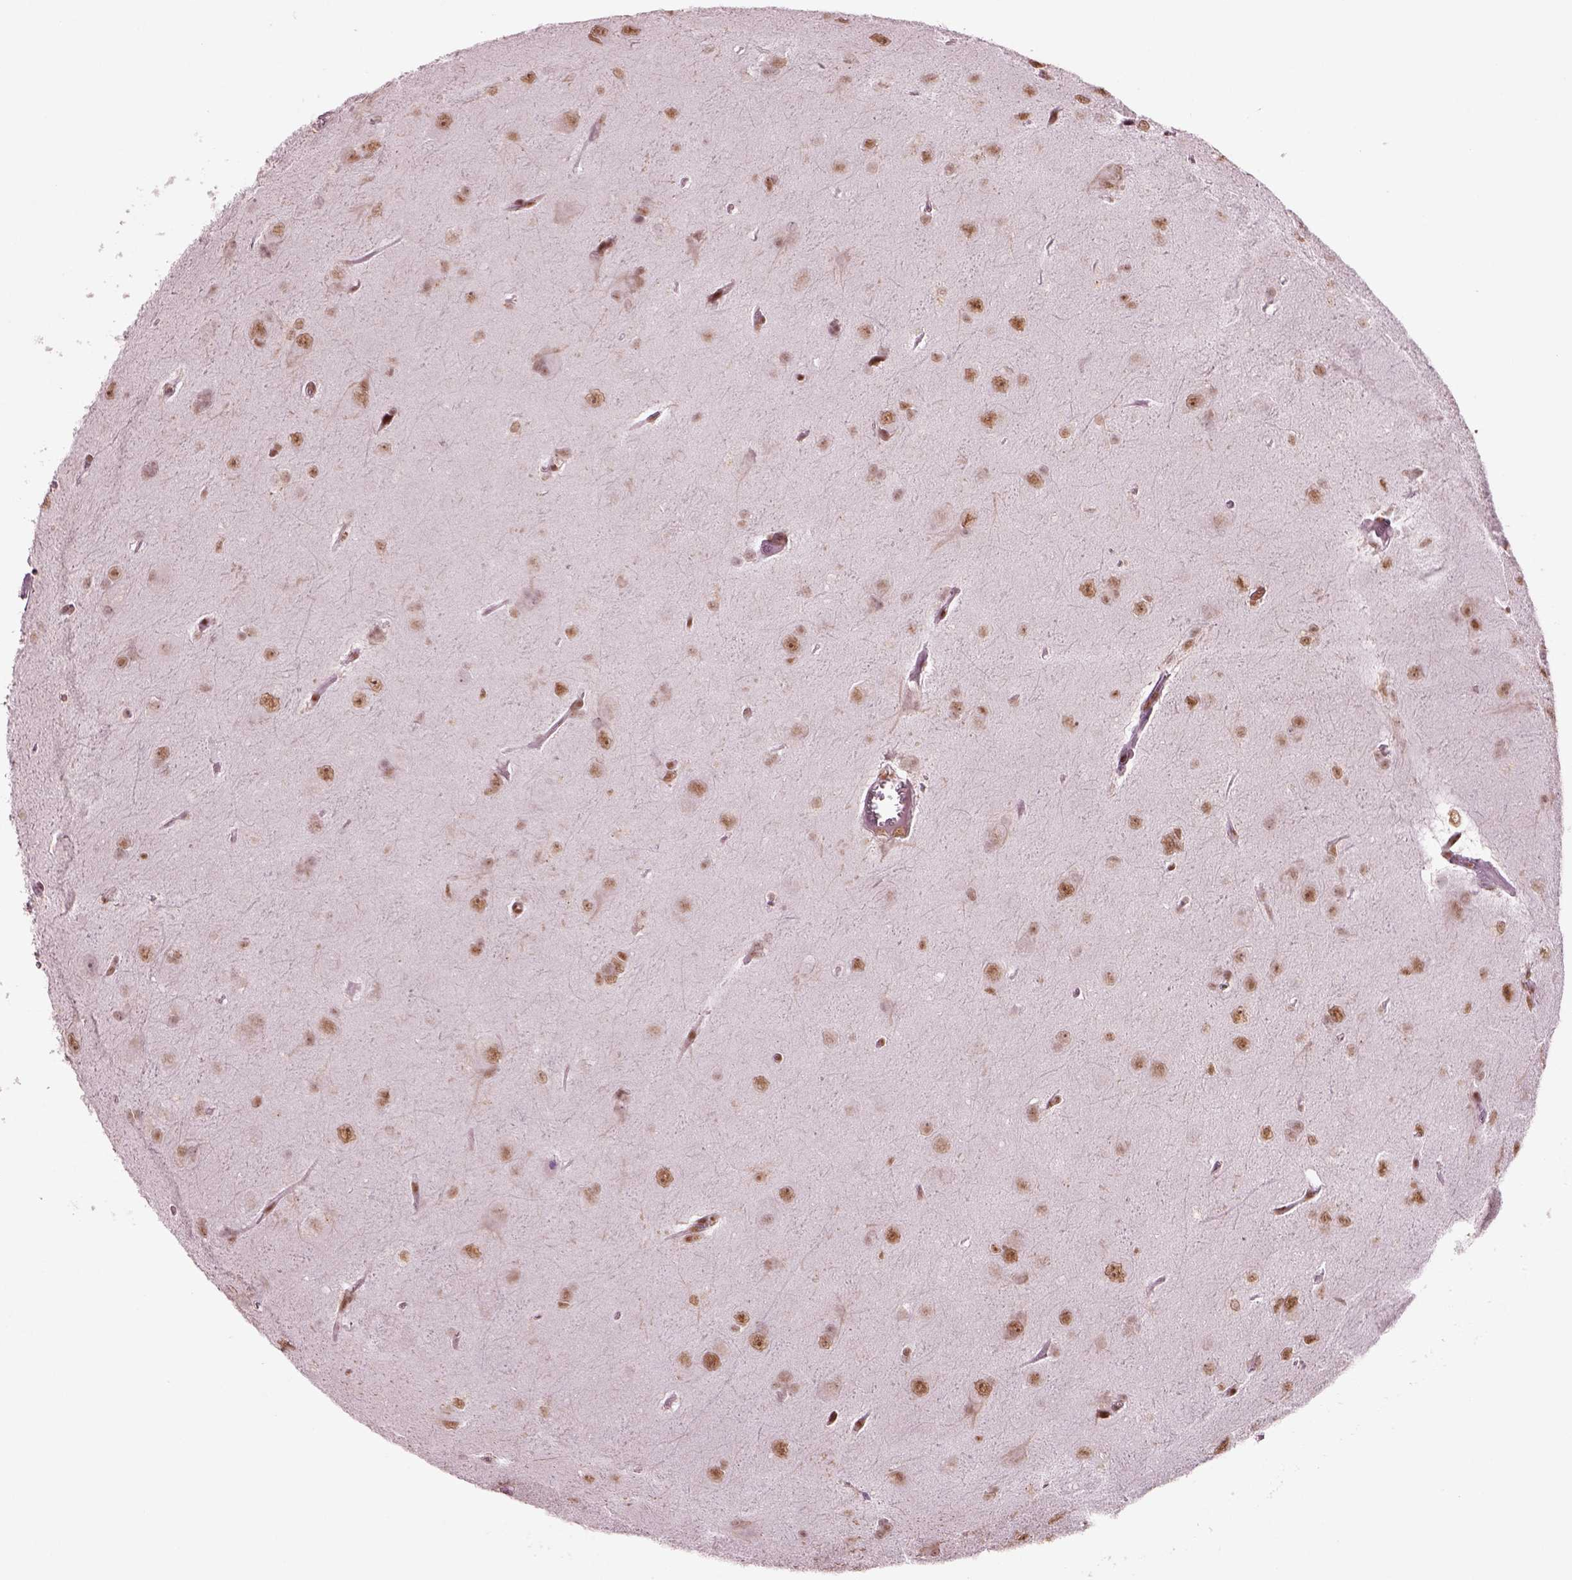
{"staining": {"intensity": "moderate", "quantity": "25%-75%", "location": "nuclear"}, "tissue": "glioma", "cell_type": "Tumor cells", "image_type": "cancer", "snomed": [{"axis": "morphology", "description": "Glioma, malignant, Low grade"}, {"axis": "topography", "description": "Brain"}], "caption": "Immunohistochemical staining of glioma exhibits moderate nuclear protein staining in about 25%-75% of tumor cells.", "gene": "SEPHS1", "patient": {"sex": "male", "age": 58}}